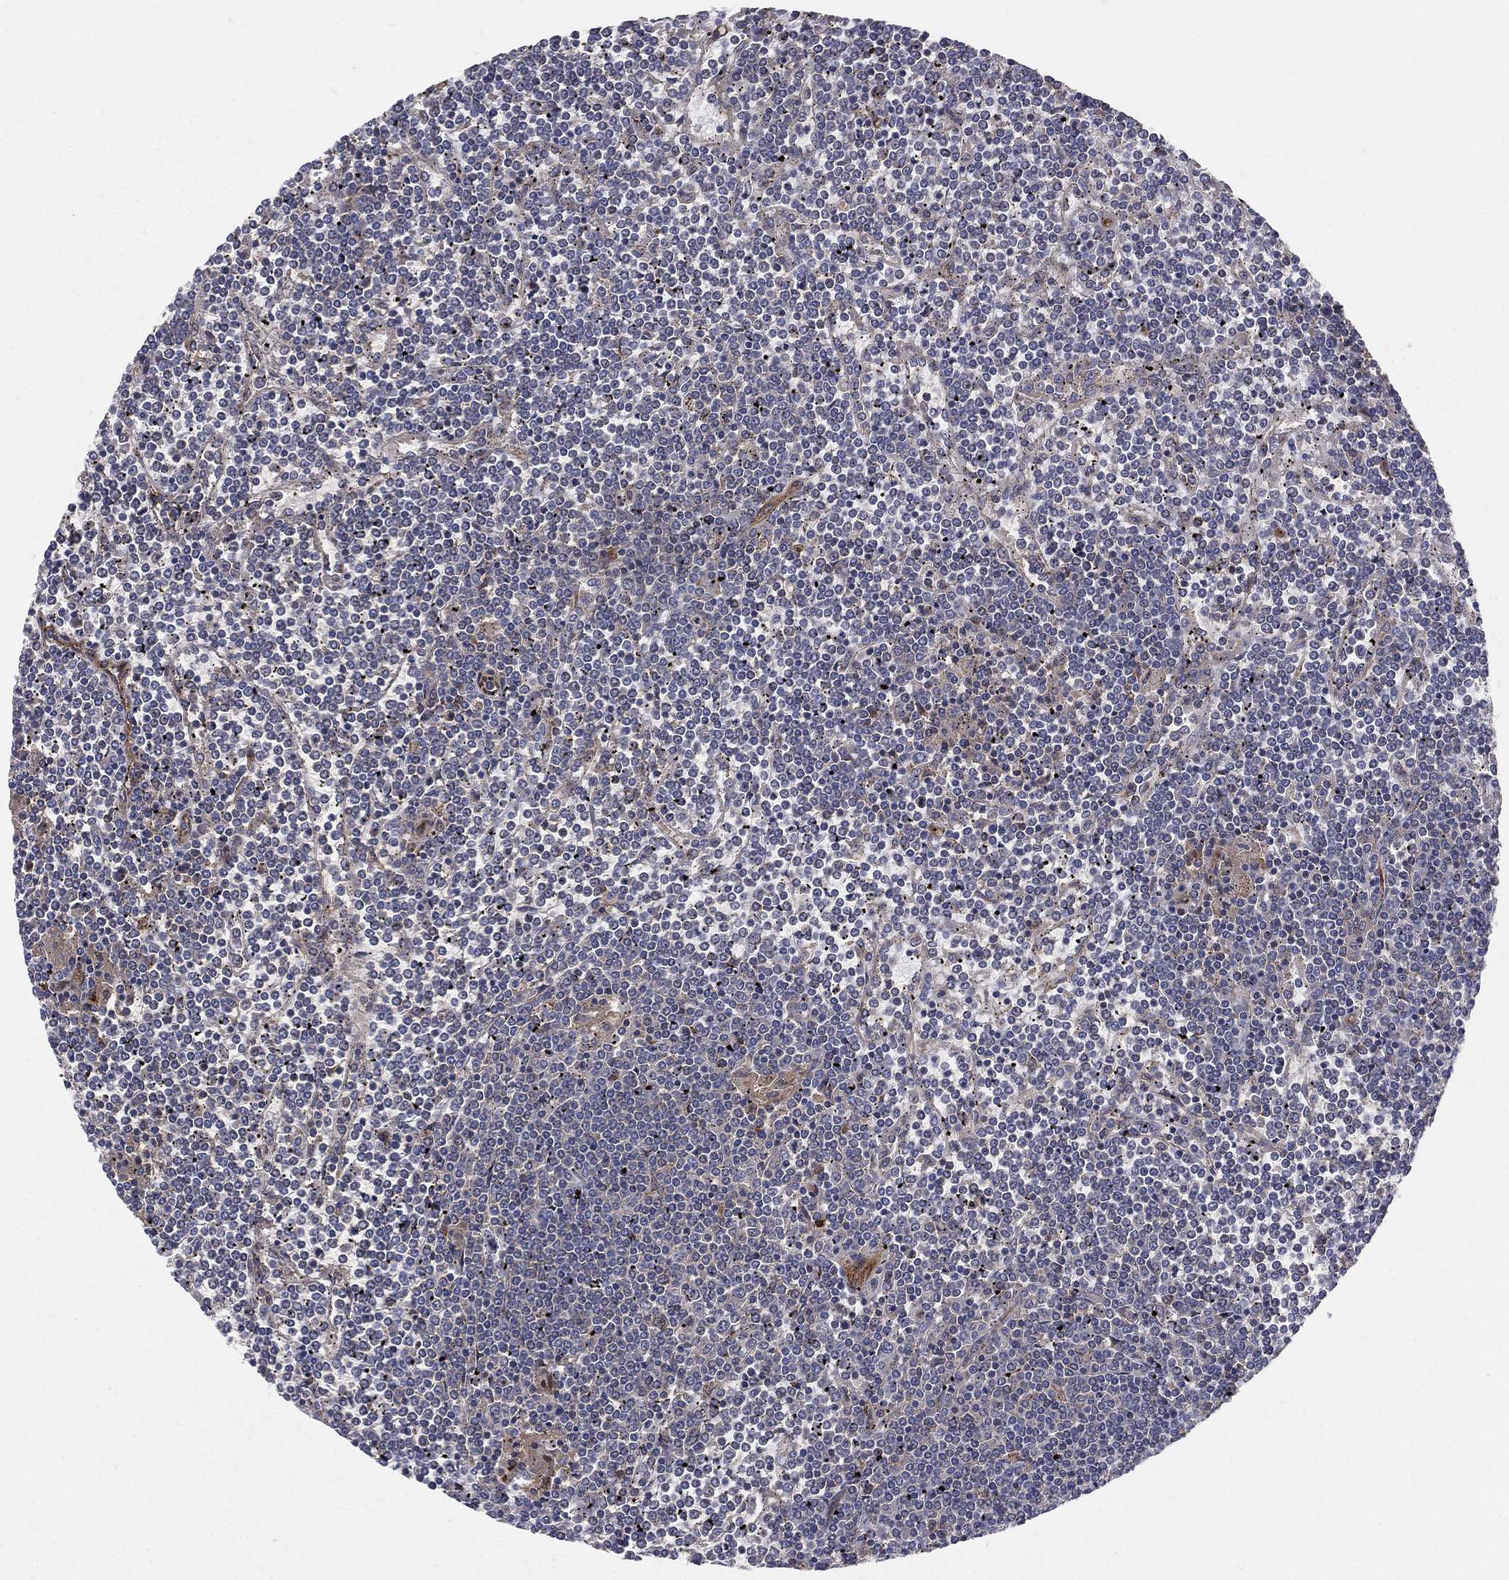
{"staining": {"intensity": "negative", "quantity": "none", "location": "none"}, "tissue": "lymphoma", "cell_type": "Tumor cells", "image_type": "cancer", "snomed": [{"axis": "morphology", "description": "Malignant lymphoma, non-Hodgkin's type, Low grade"}, {"axis": "topography", "description": "Spleen"}], "caption": "This image is of lymphoma stained with IHC to label a protein in brown with the nuclei are counter-stained blue. There is no expression in tumor cells.", "gene": "ENTPD1", "patient": {"sex": "female", "age": 19}}